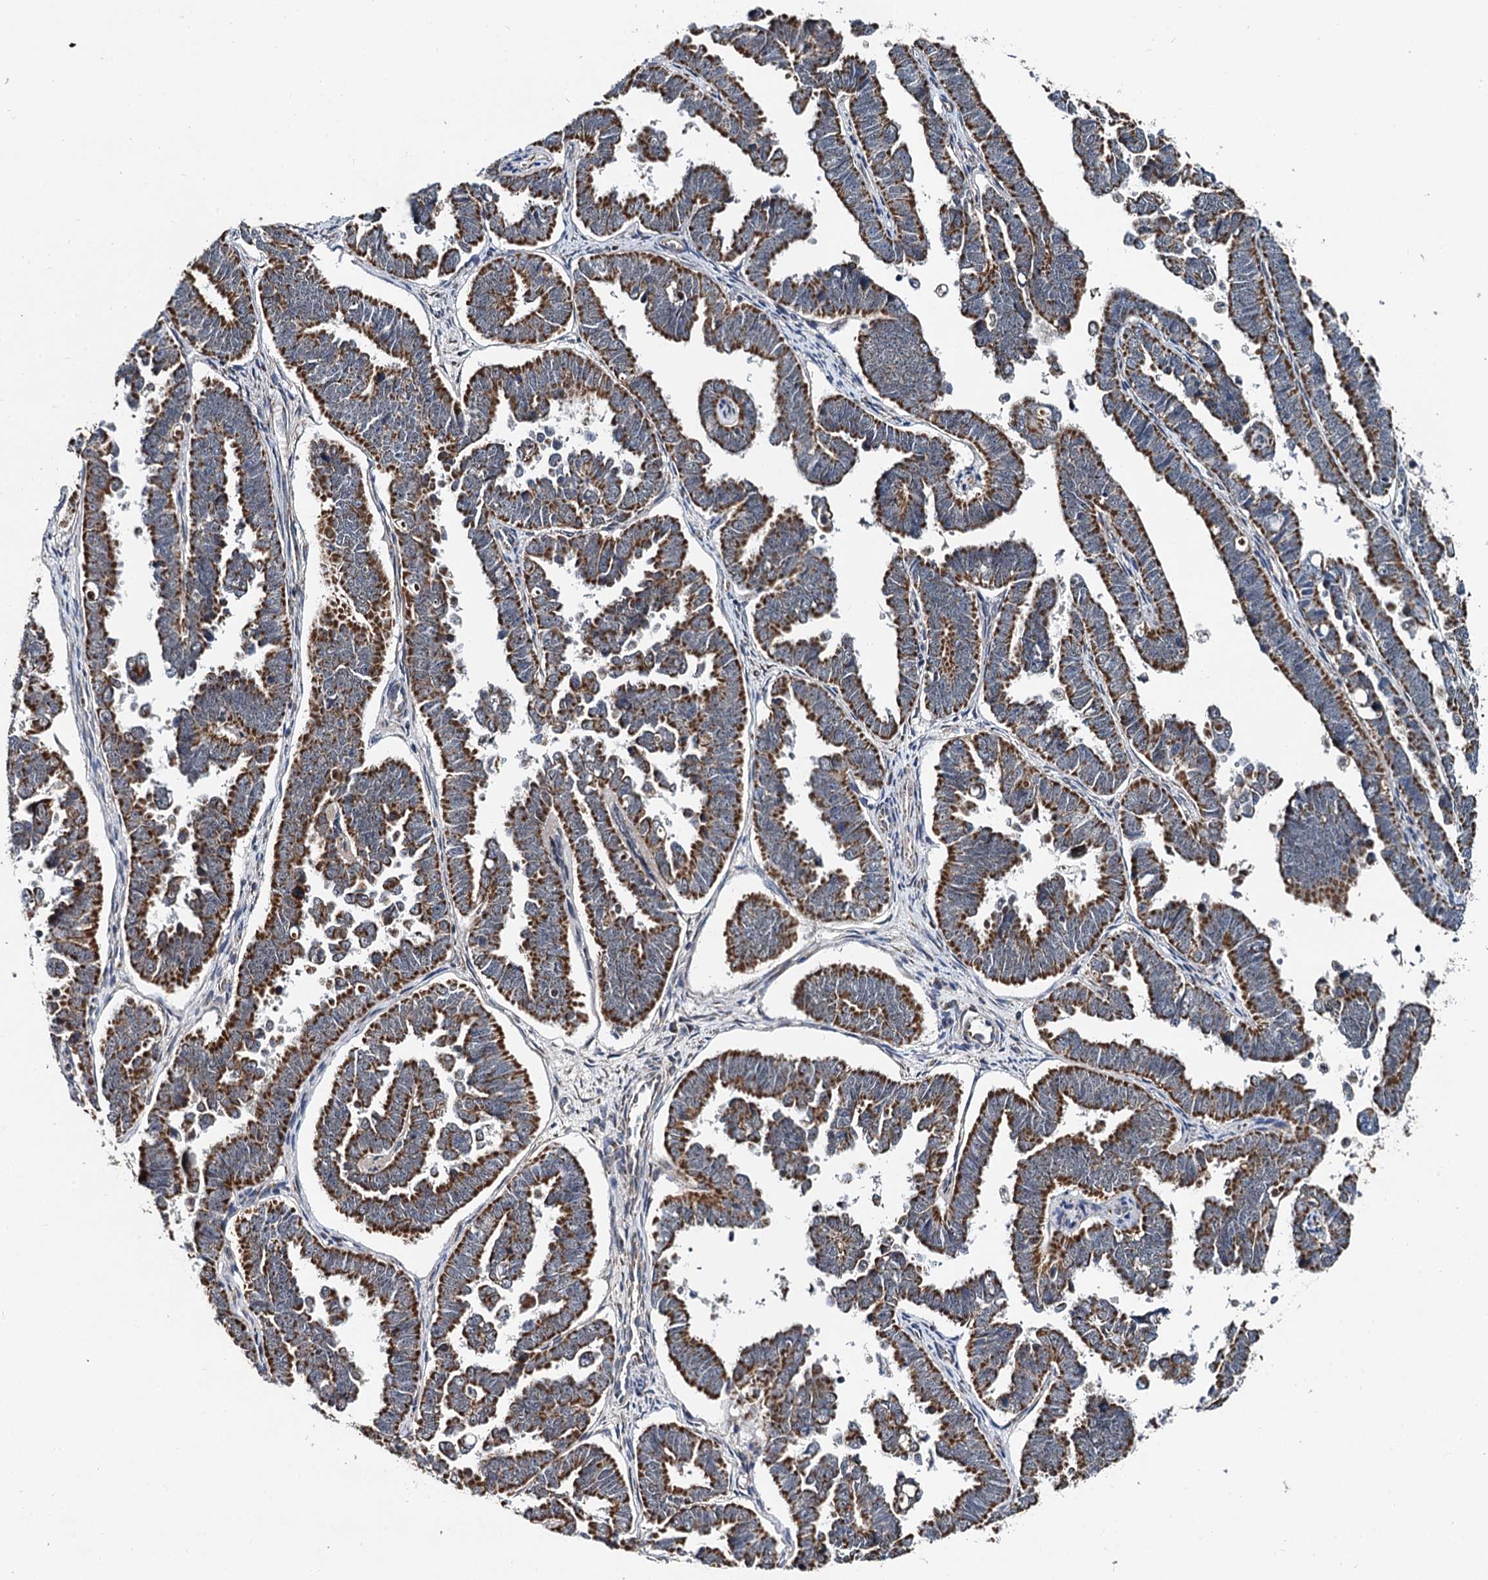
{"staining": {"intensity": "strong", "quantity": ">75%", "location": "cytoplasmic/membranous"}, "tissue": "endometrial cancer", "cell_type": "Tumor cells", "image_type": "cancer", "snomed": [{"axis": "morphology", "description": "Adenocarcinoma, NOS"}, {"axis": "topography", "description": "Endometrium"}], "caption": "Immunohistochemistry histopathology image of endometrial adenocarcinoma stained for a protein (brown), which exhibits high levels of strong cytoplasmic/membranous positivity in about >75% of tumor cells.", "gene": "SPRYD3", "patient": {"sex": "female", "age": 75}}